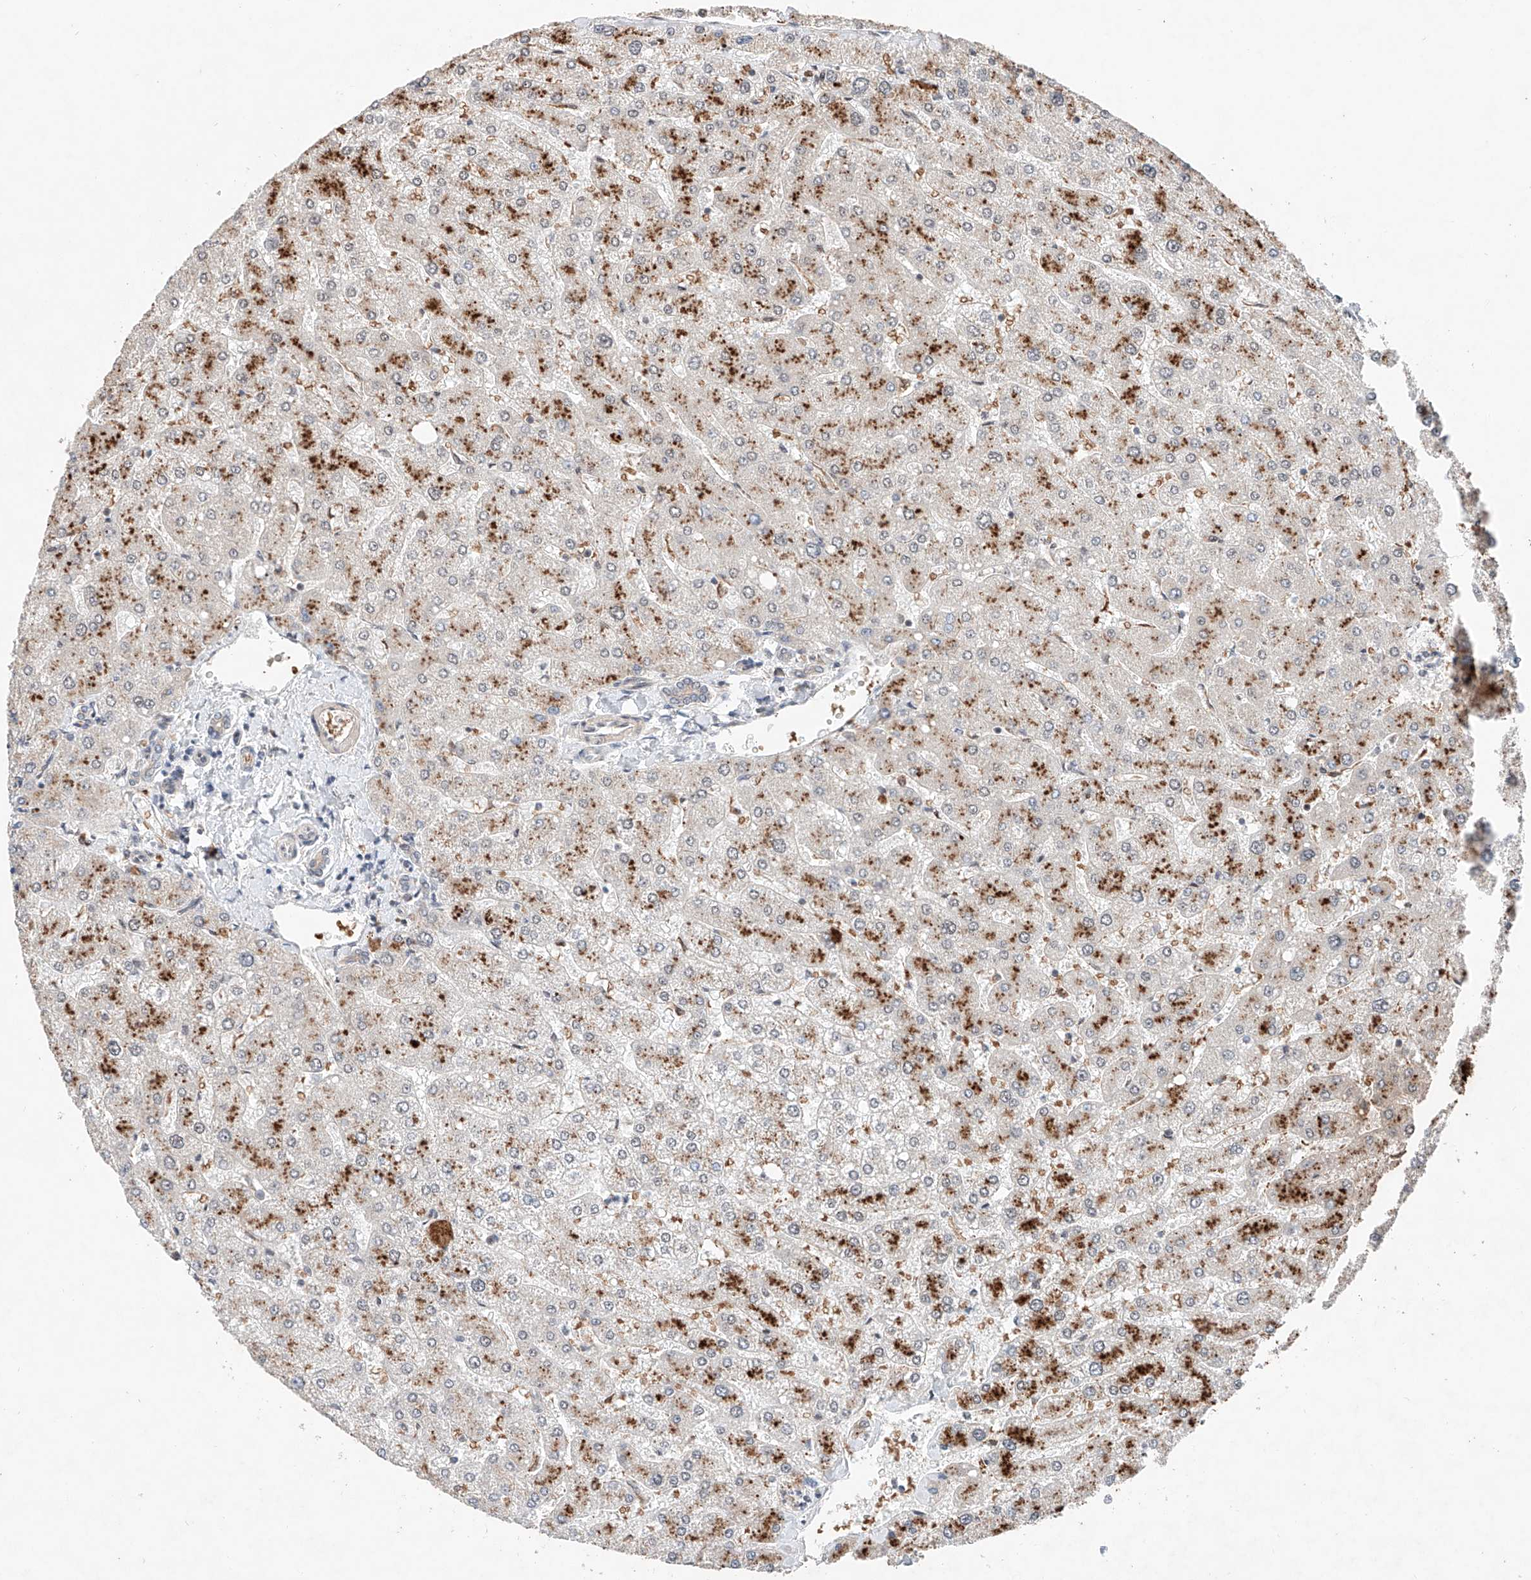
{"staining": {"intensity": "negative", "quantity": "none", "location": "none"}, "tissue": "liver", "cell_type": "Cholangiocytes", "image_type": "normal", "snomed": [{"axis": "morphology", "description": "Normal tissue, NOS"}, {"axis": "topography", "description": "Liver"}], "caption": "Cholangiocytes show no significant protein staining in benign liver. The staining was performed using DAB to visualize the protein expression in brown, while the nuclei were stained in blue with hematoxylin (Magnification: 20x).", "gene": "FASTK", "patient": {"sex": "male", "age": 55}}